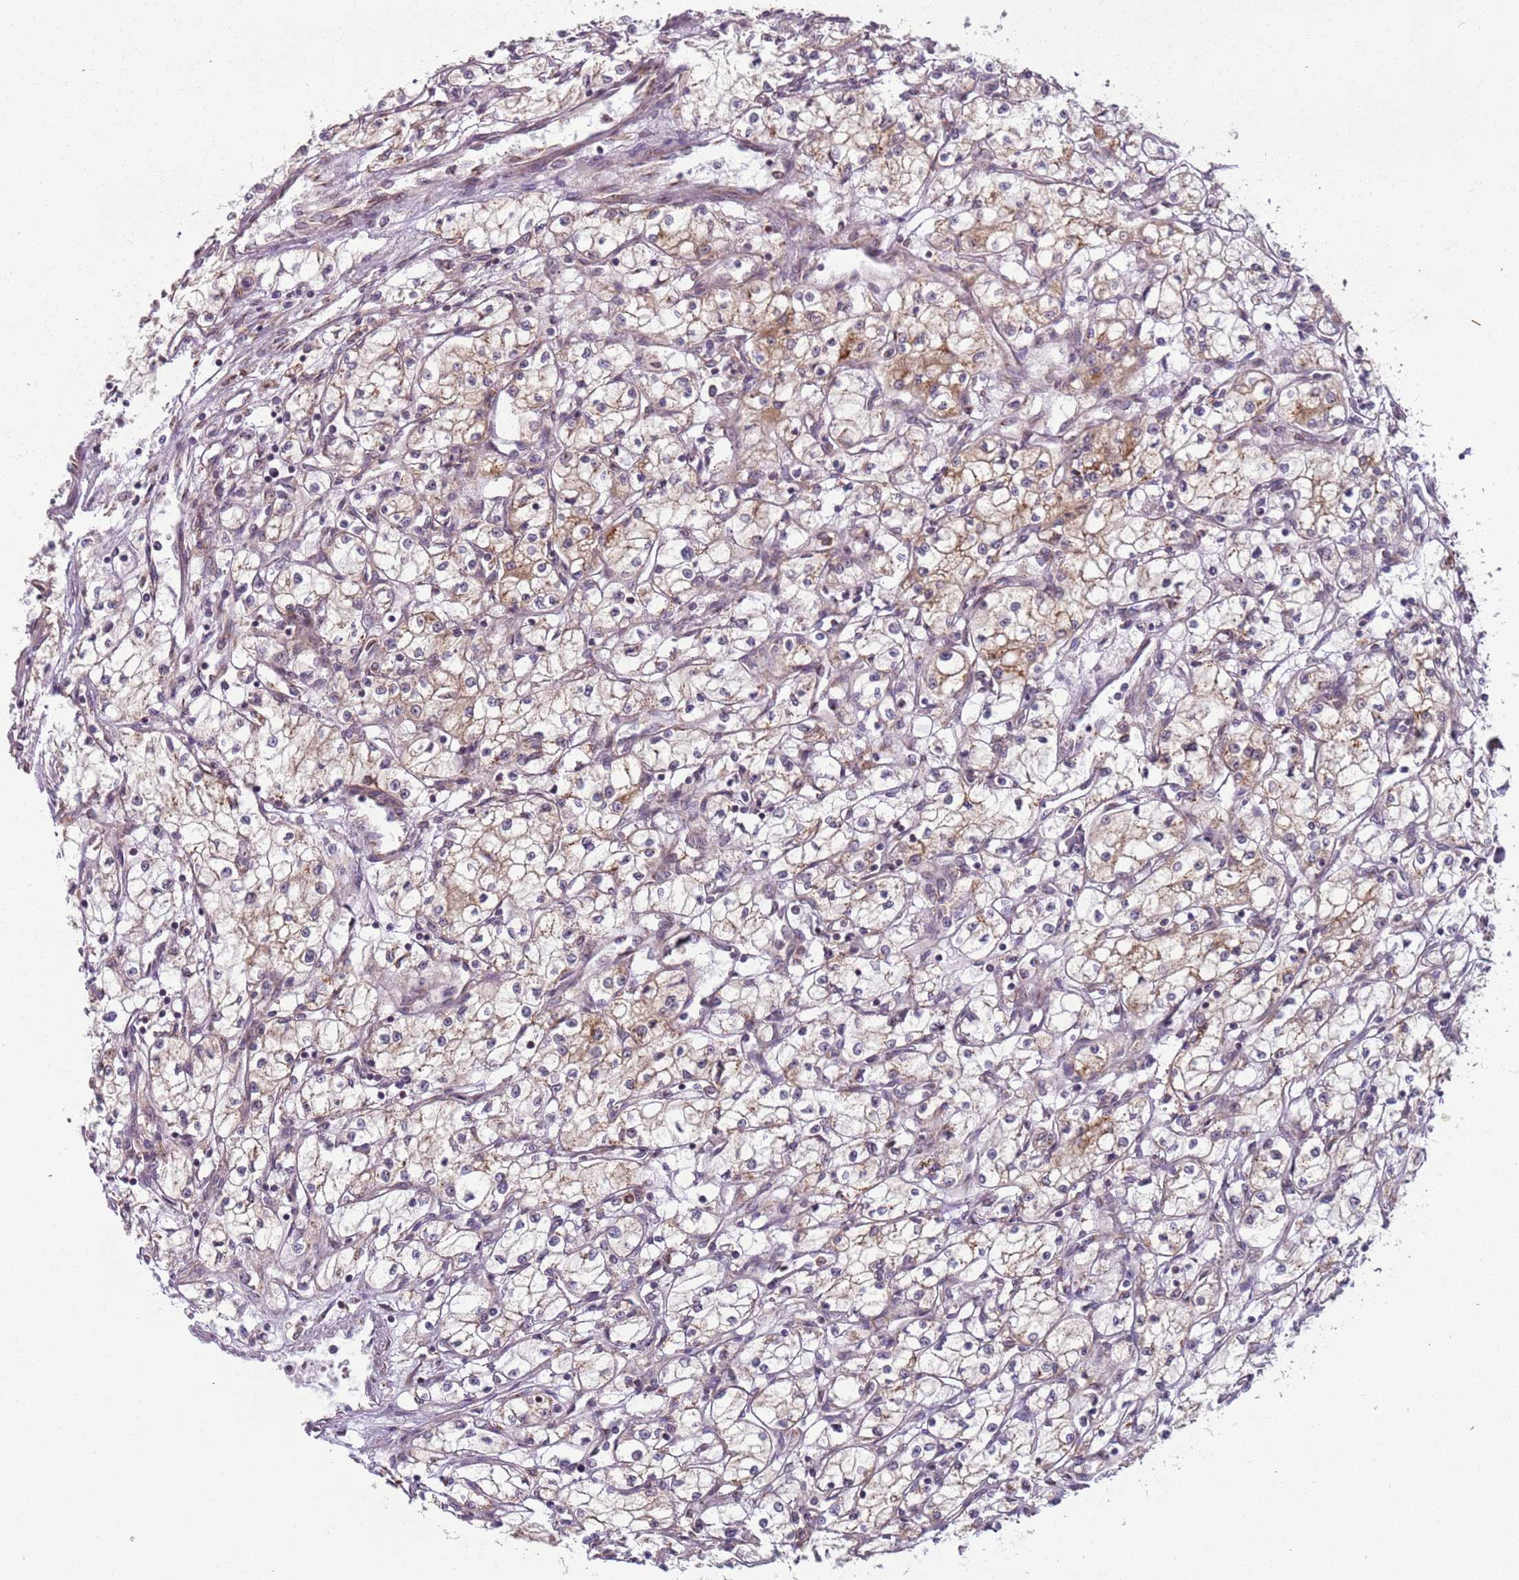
{"staining": {"intensity": "moderate", "quantity": "25%-75%", "location": "cytoplasmic/membranous"}, "tissue": "renal cancer", "cell_type": "Tumor cells", "image_type": "cancer", "snomed": [{"axis": "morphology", "description": "Adenocarcinoma, NOS"}, {"axis": "topography", "description": "Kidney"}], "caption": "Immunohistochemical staining of renal cancer reveals medium levels of moderate cytoplasmic/membranous positivity in about 25%-75% of tumor cells.", "gene": "AKTIP", "patient": {"sex": "male", "age": 59}}